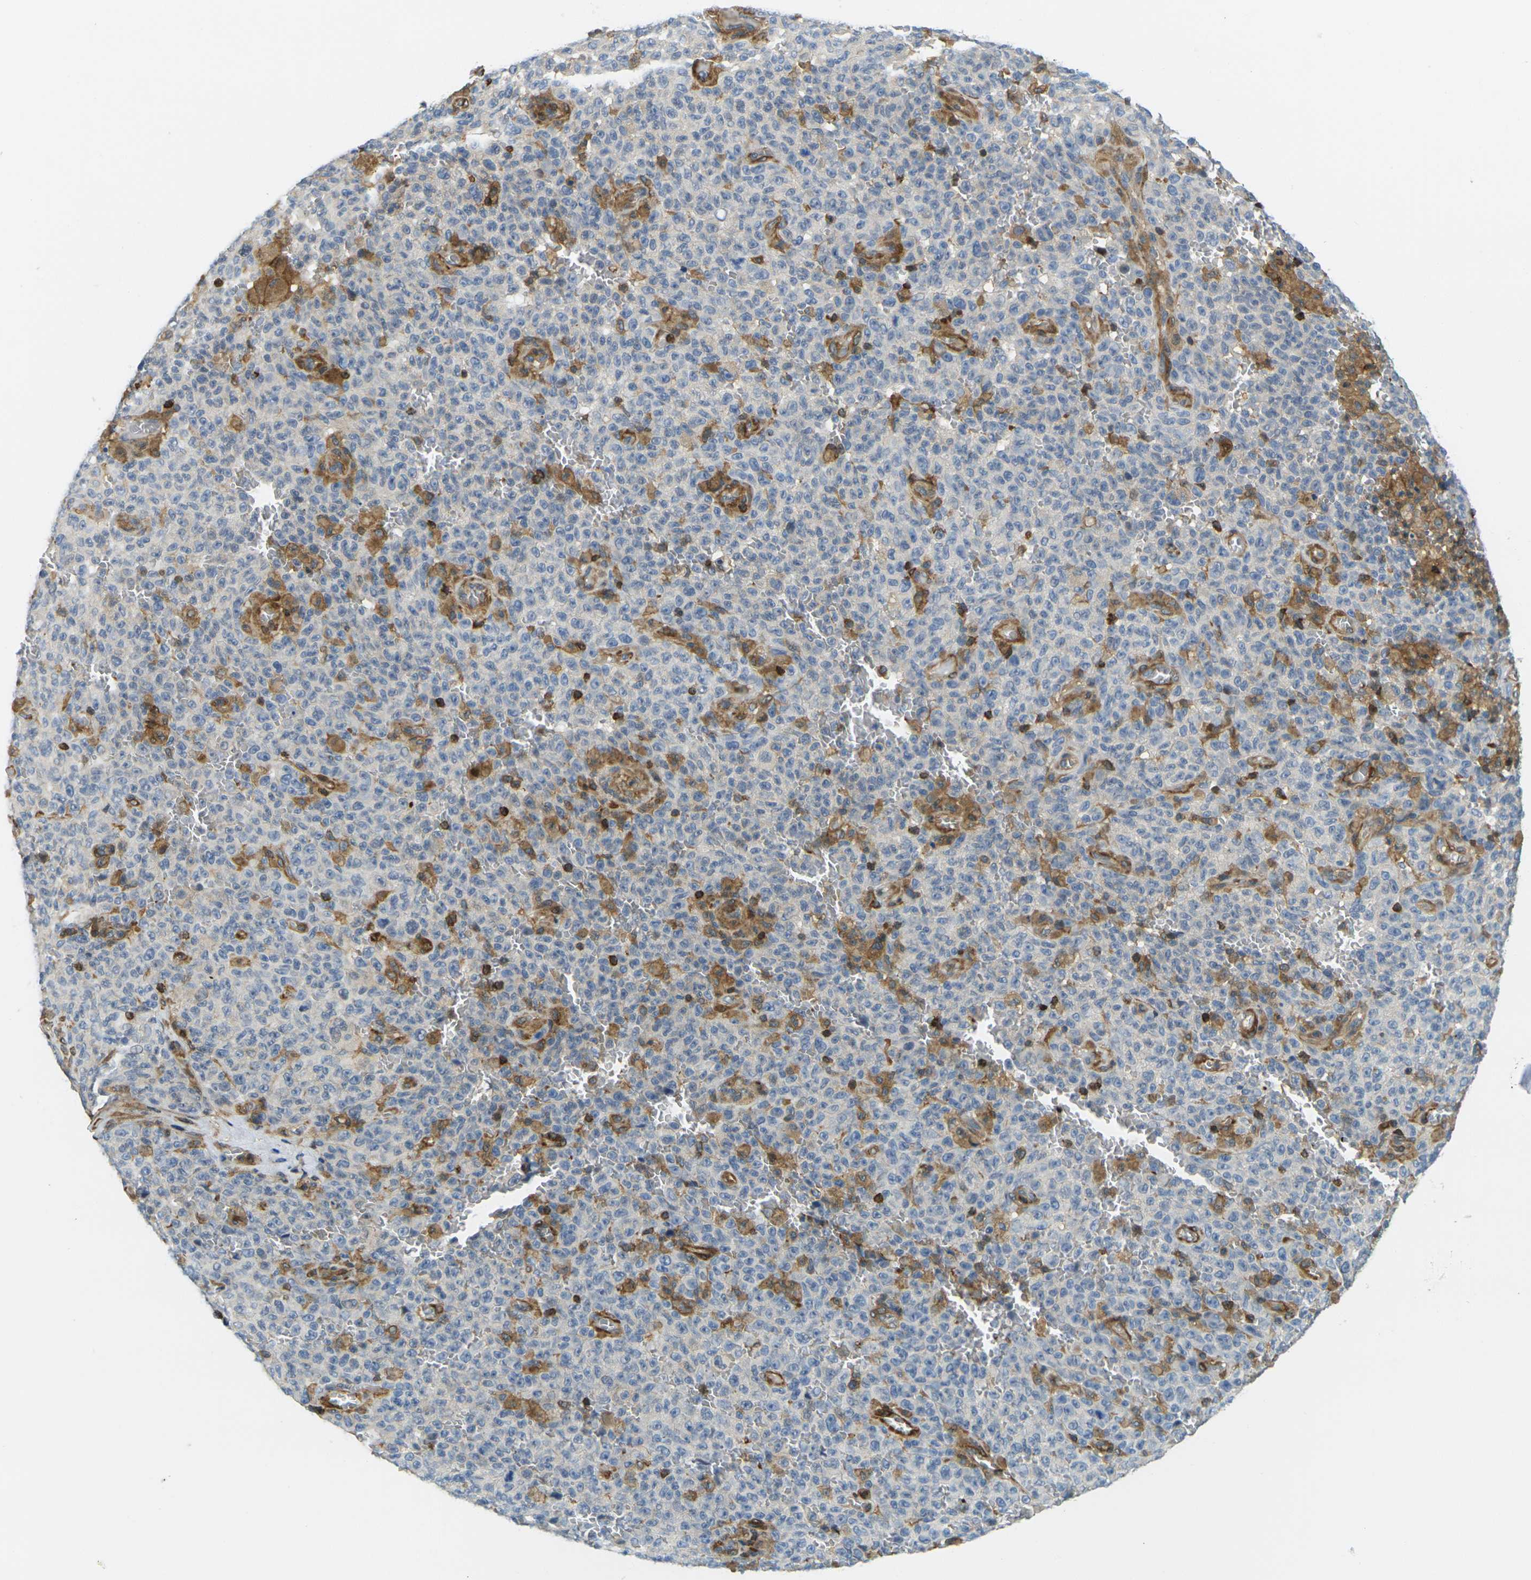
{"staining": {"intensity": "moderate", "quantity": "<25%", "location": "cytoplasmic/membranous"}, "tissue": "melanoma", "cell_type": "Tumor cells", "image_type": "cancer", "snomed": [{"axis": "morphology", "description": "Malignant melanoma, NOS"}, {"axis": "topography", "description": "Skin"}], "caption": "A brown stain labels moderate cytoplasmic/membranous staining of a protein in melanoma tumor cells.", "gene": "LASP1", "patient": {"sex": "female", "age": 82}}